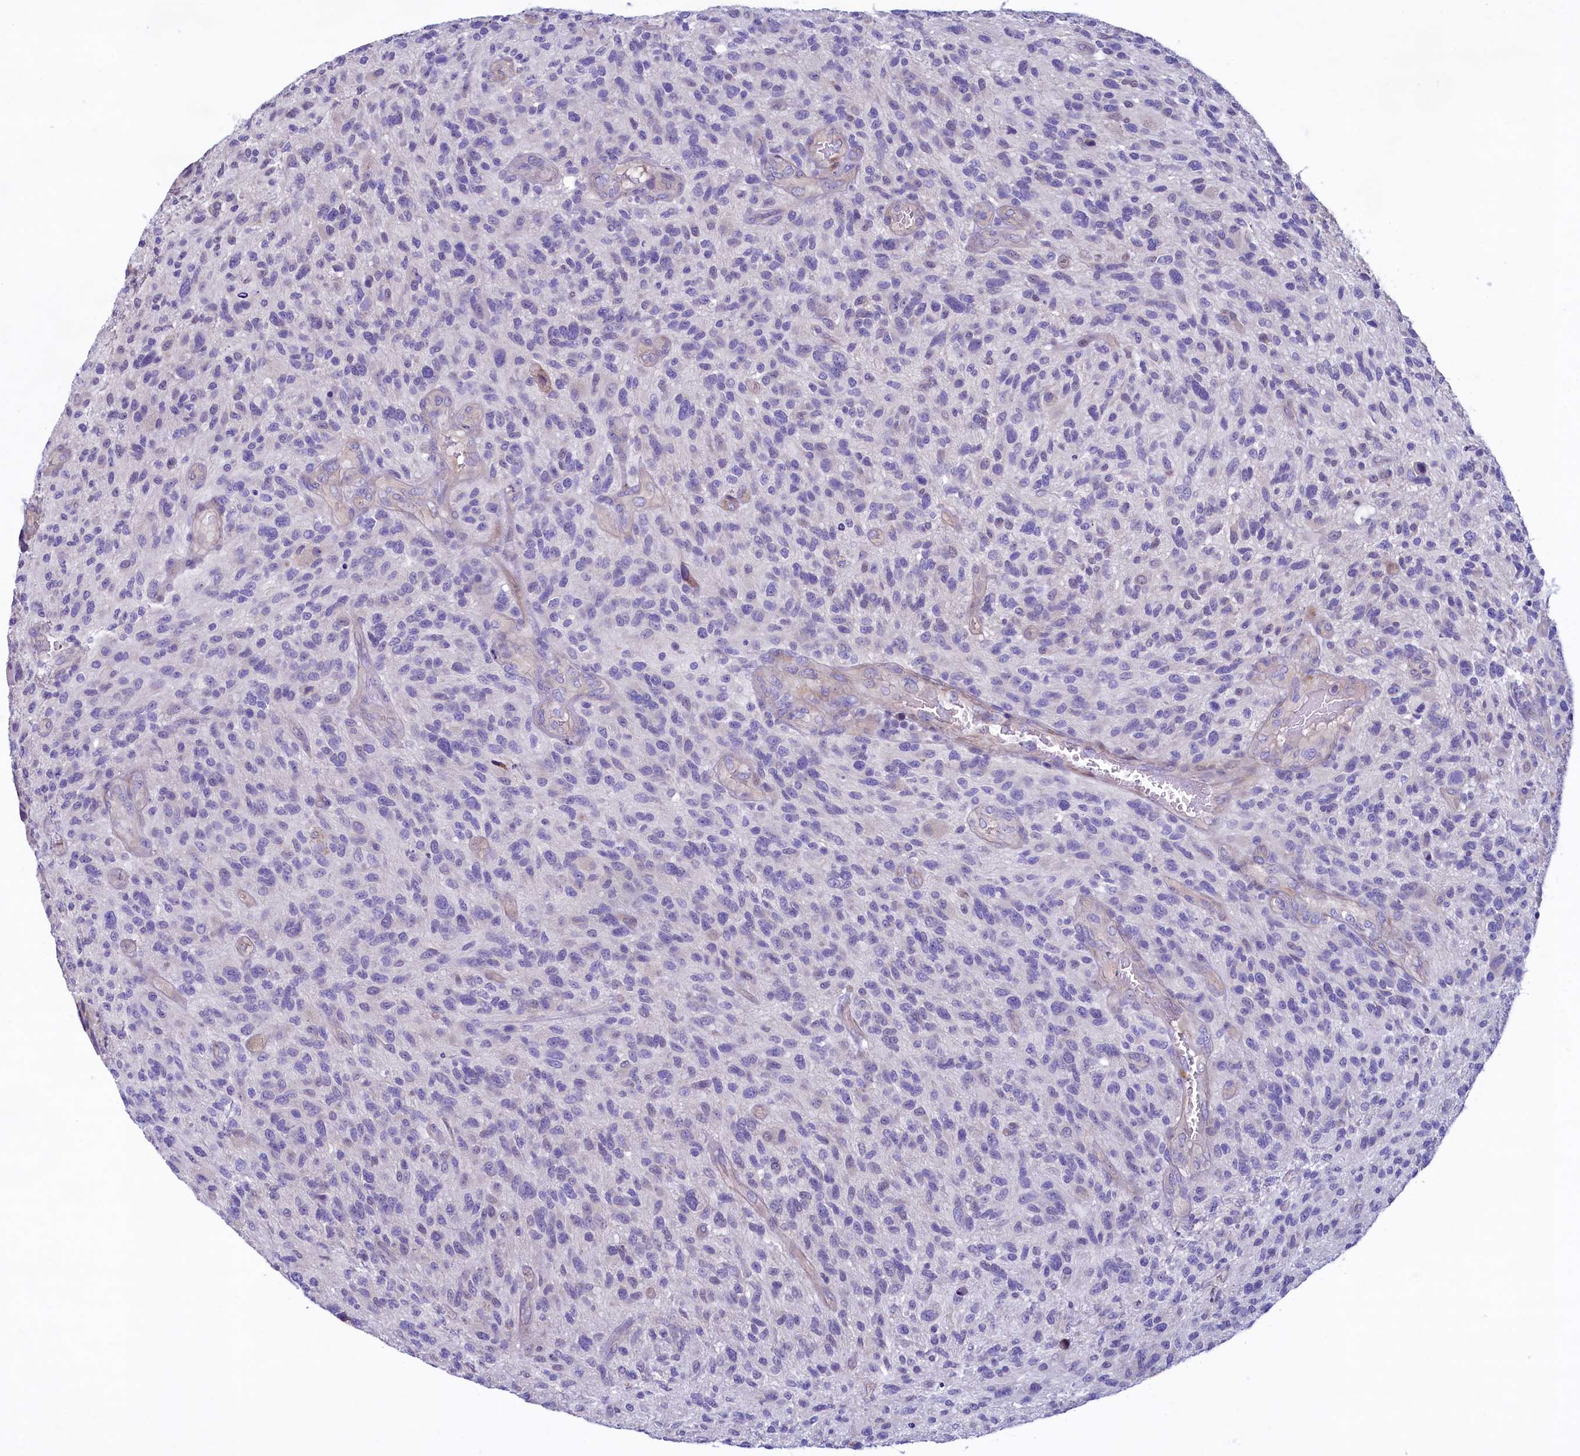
{"staining": {"intensity": "negative", "quantity": "none", "location": "none"}, "tissue": "glioma", "cell_type": "Tumor cells", "image_type": "cancer", "snomed": [{"axis": "morphology", "description": "Glioma, malignant, High grade"}, {"axis": "topography", "description": "Brain"}], "caption": "The micrograph exhibits no significant staining in tumor cells of malignant high-grade glioma. Brightfield microscopy of immunohistochemistry stained with DAB (3,3'-diaminobenzidine) (brown) and hematoxylin (blue), captured at high magnification.", "gene": "KRBOX5", "patient": {"sex": "male", "age": 47}}